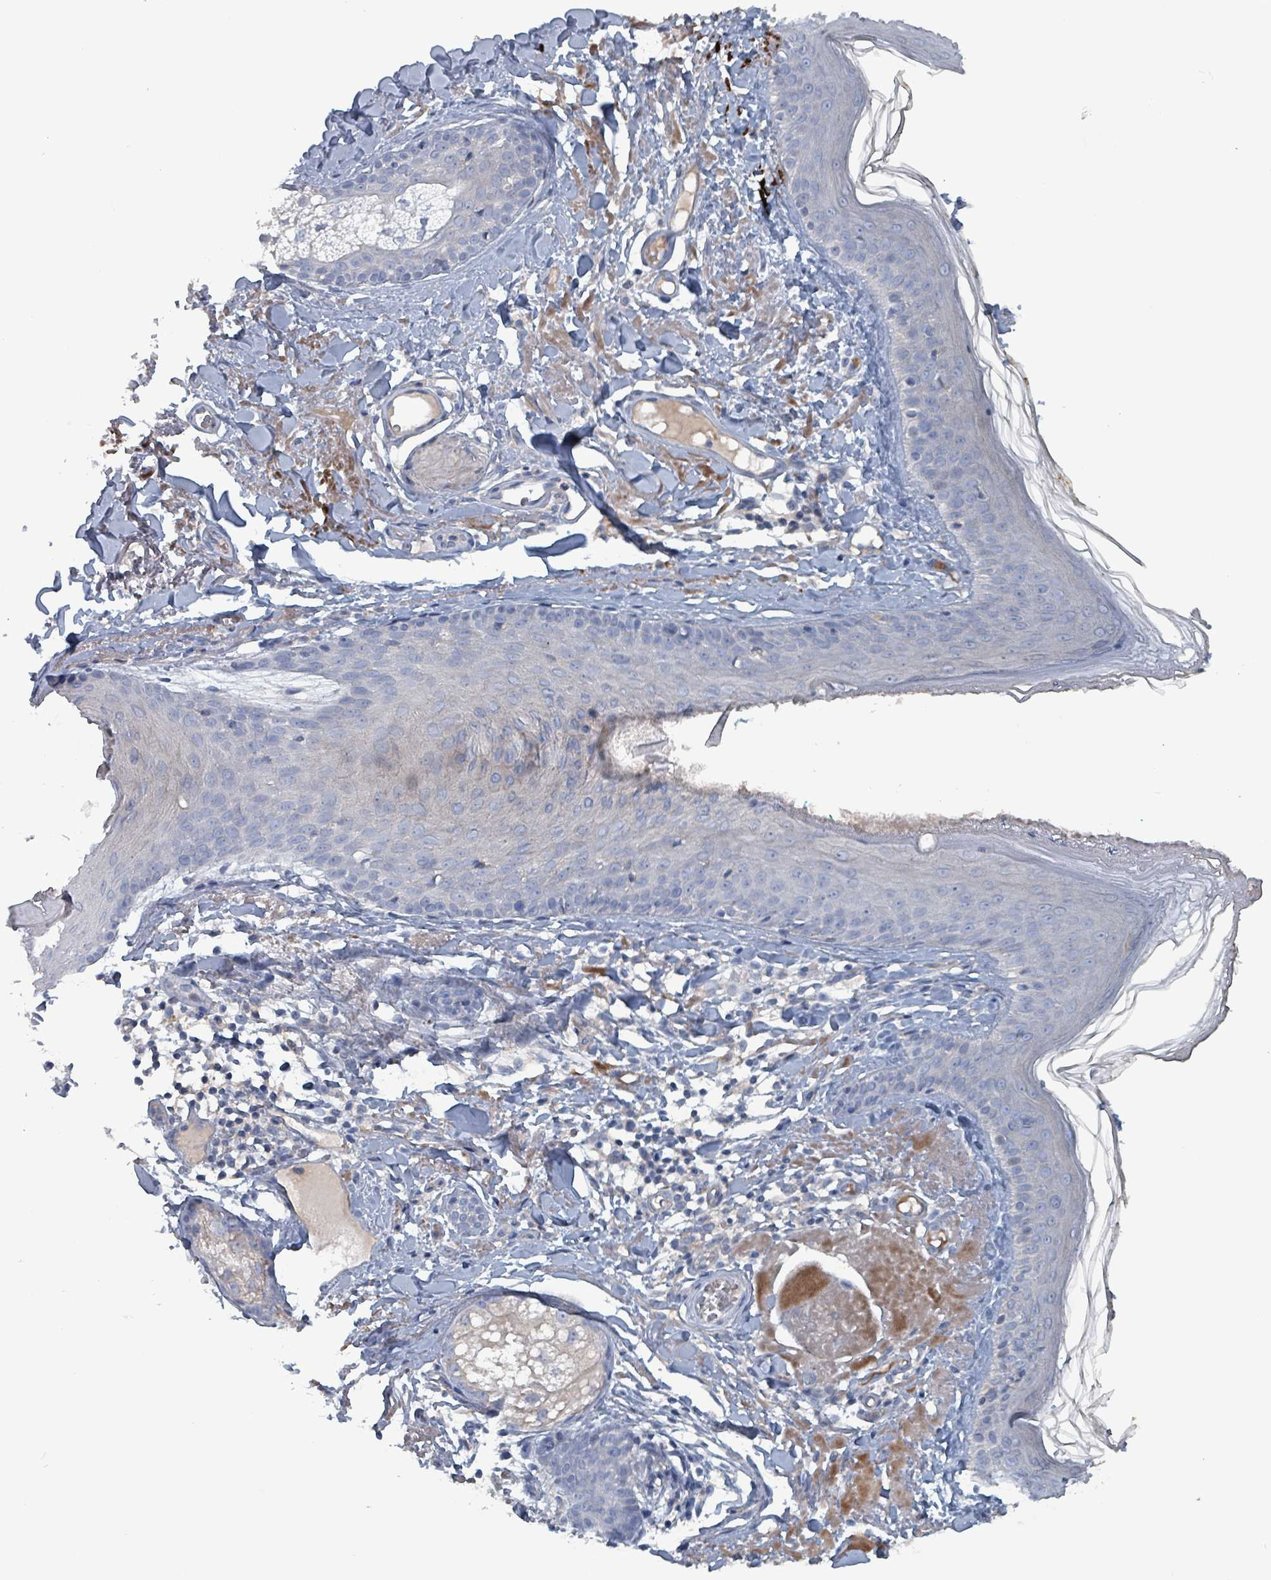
{"staining": {"intensity": "negative", "quantity": "none", "location": "none"}, "tissue": "skin", "cell_type": "Fibroblasts", "image_type": "normal", "snomed": [{"axis": "morphology", "description": "Normal tissue, NOS"}, {"axis": "morphology", "description": "Malignant melanoma, NOS"}, {"axis": "topography", "description": "Skin"}], "caption": "Immunohistochemistry photomicrograph of unremarkable skin: skin stained with DAB (3,3'-diaminobenzidine) displays no significant protein expression in fibroblasts. (Brightfield microscopy of DAB (3,3'-diaminobenzidine) IHC at high magnification).", "gene": "TAAR5", "patient": {"sex": "male", "age": 80}}